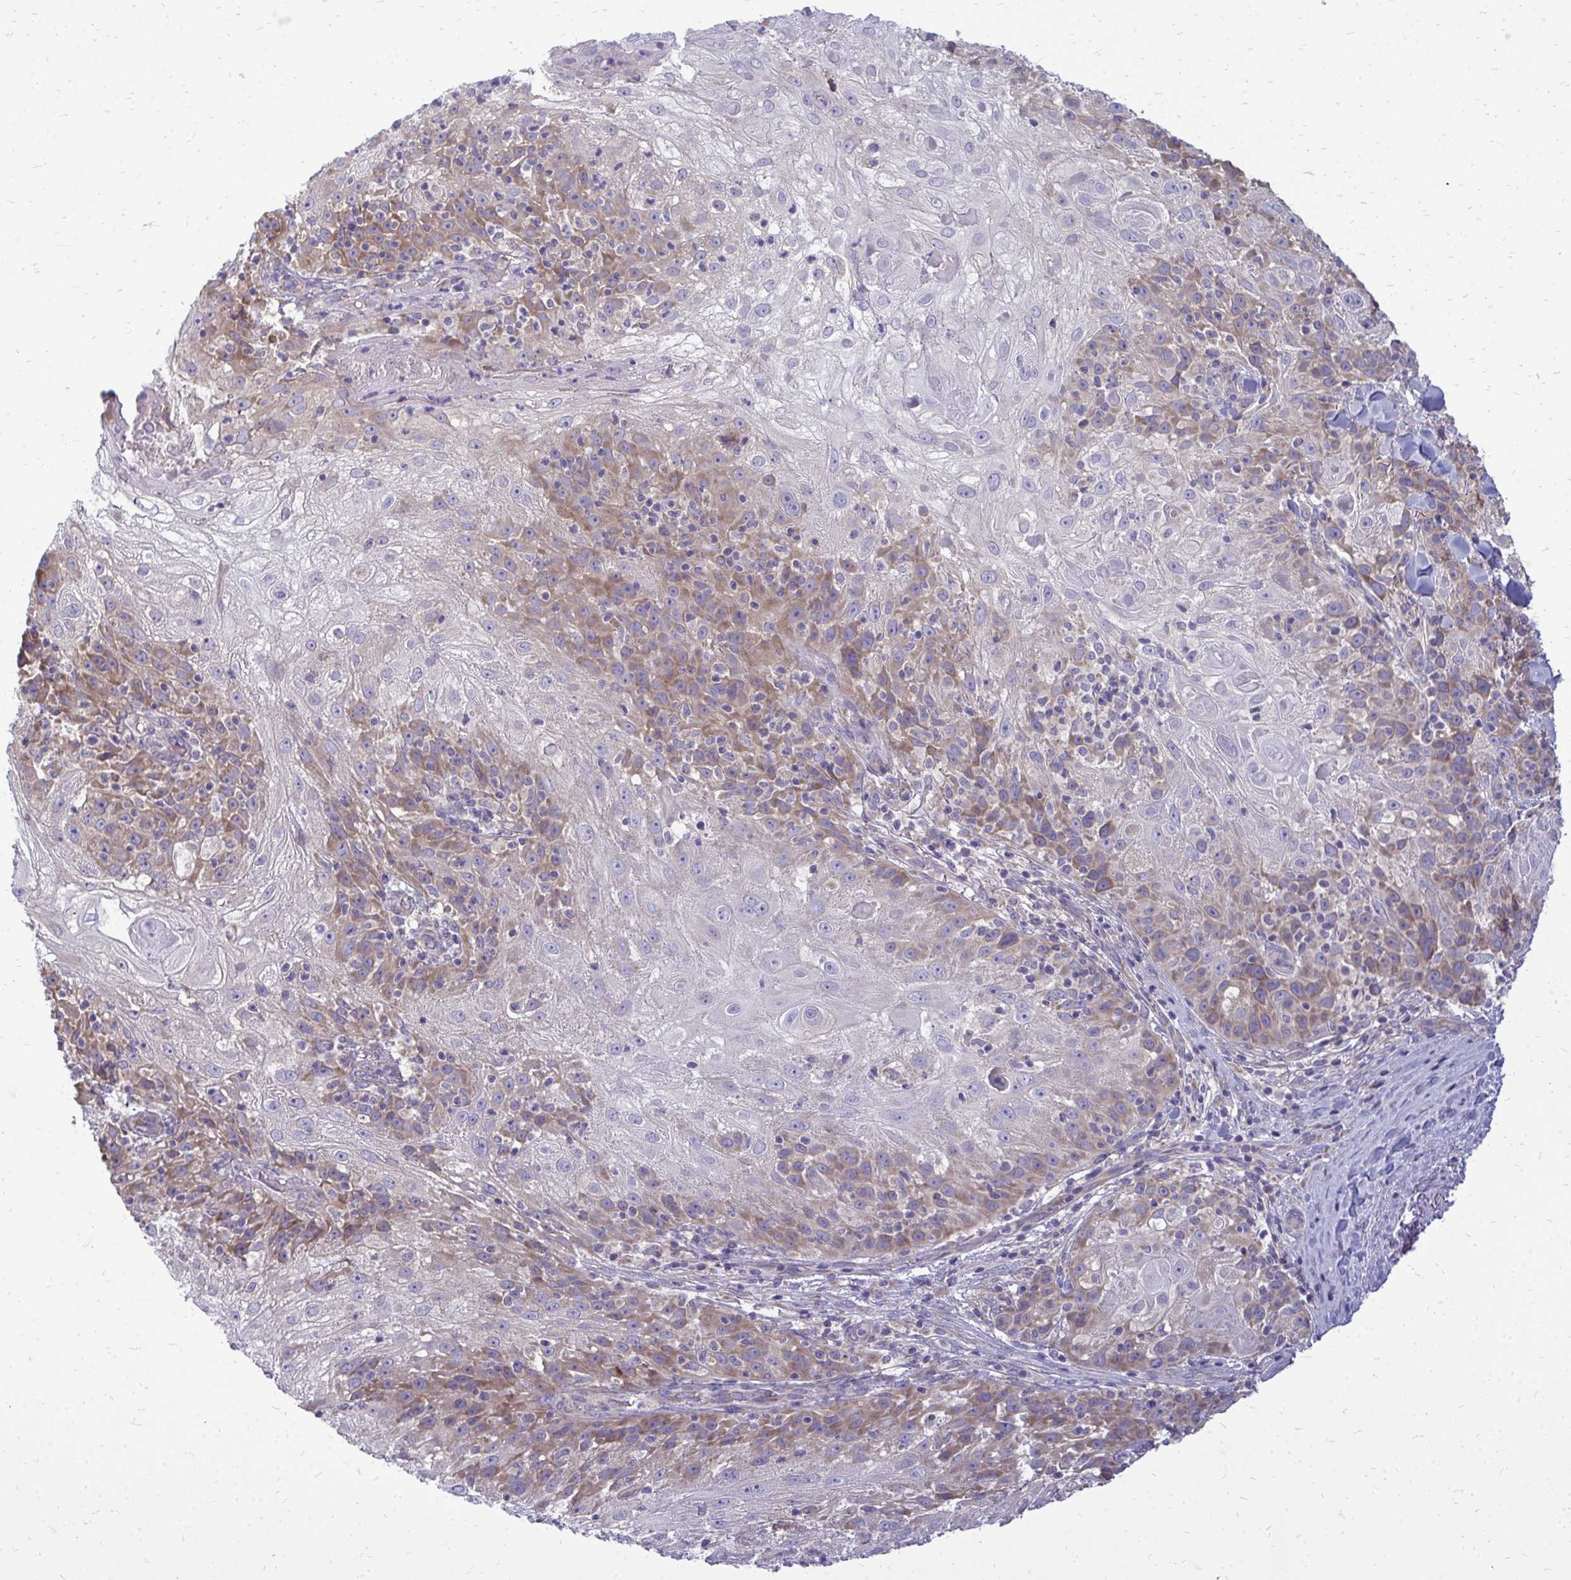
{"staining": {"intensity": "moderate", "quantity": "25%-75%", "location": "cytoplasmic/membranous"}, "tissue": "skin cancer", "cell_type": "Tumor cells", "image_type": "cancer", "snomed": [{"axis": "morphology", "description": "Normal tissue, NOS"}, {"axis": "morphology", "description": "Squamous cell carcinoma, NOS"}, {"axis": "topography", "description": "Skin"}], "caption": "Immunohistochemical staining of human skin cancer demonstrates medium levels of moderate cytoplasmic/membranous expression in approximately 25%-75% of tumor cells.", "gene": "RPLP2", "patient": {"sex": "female", "age": 83}}